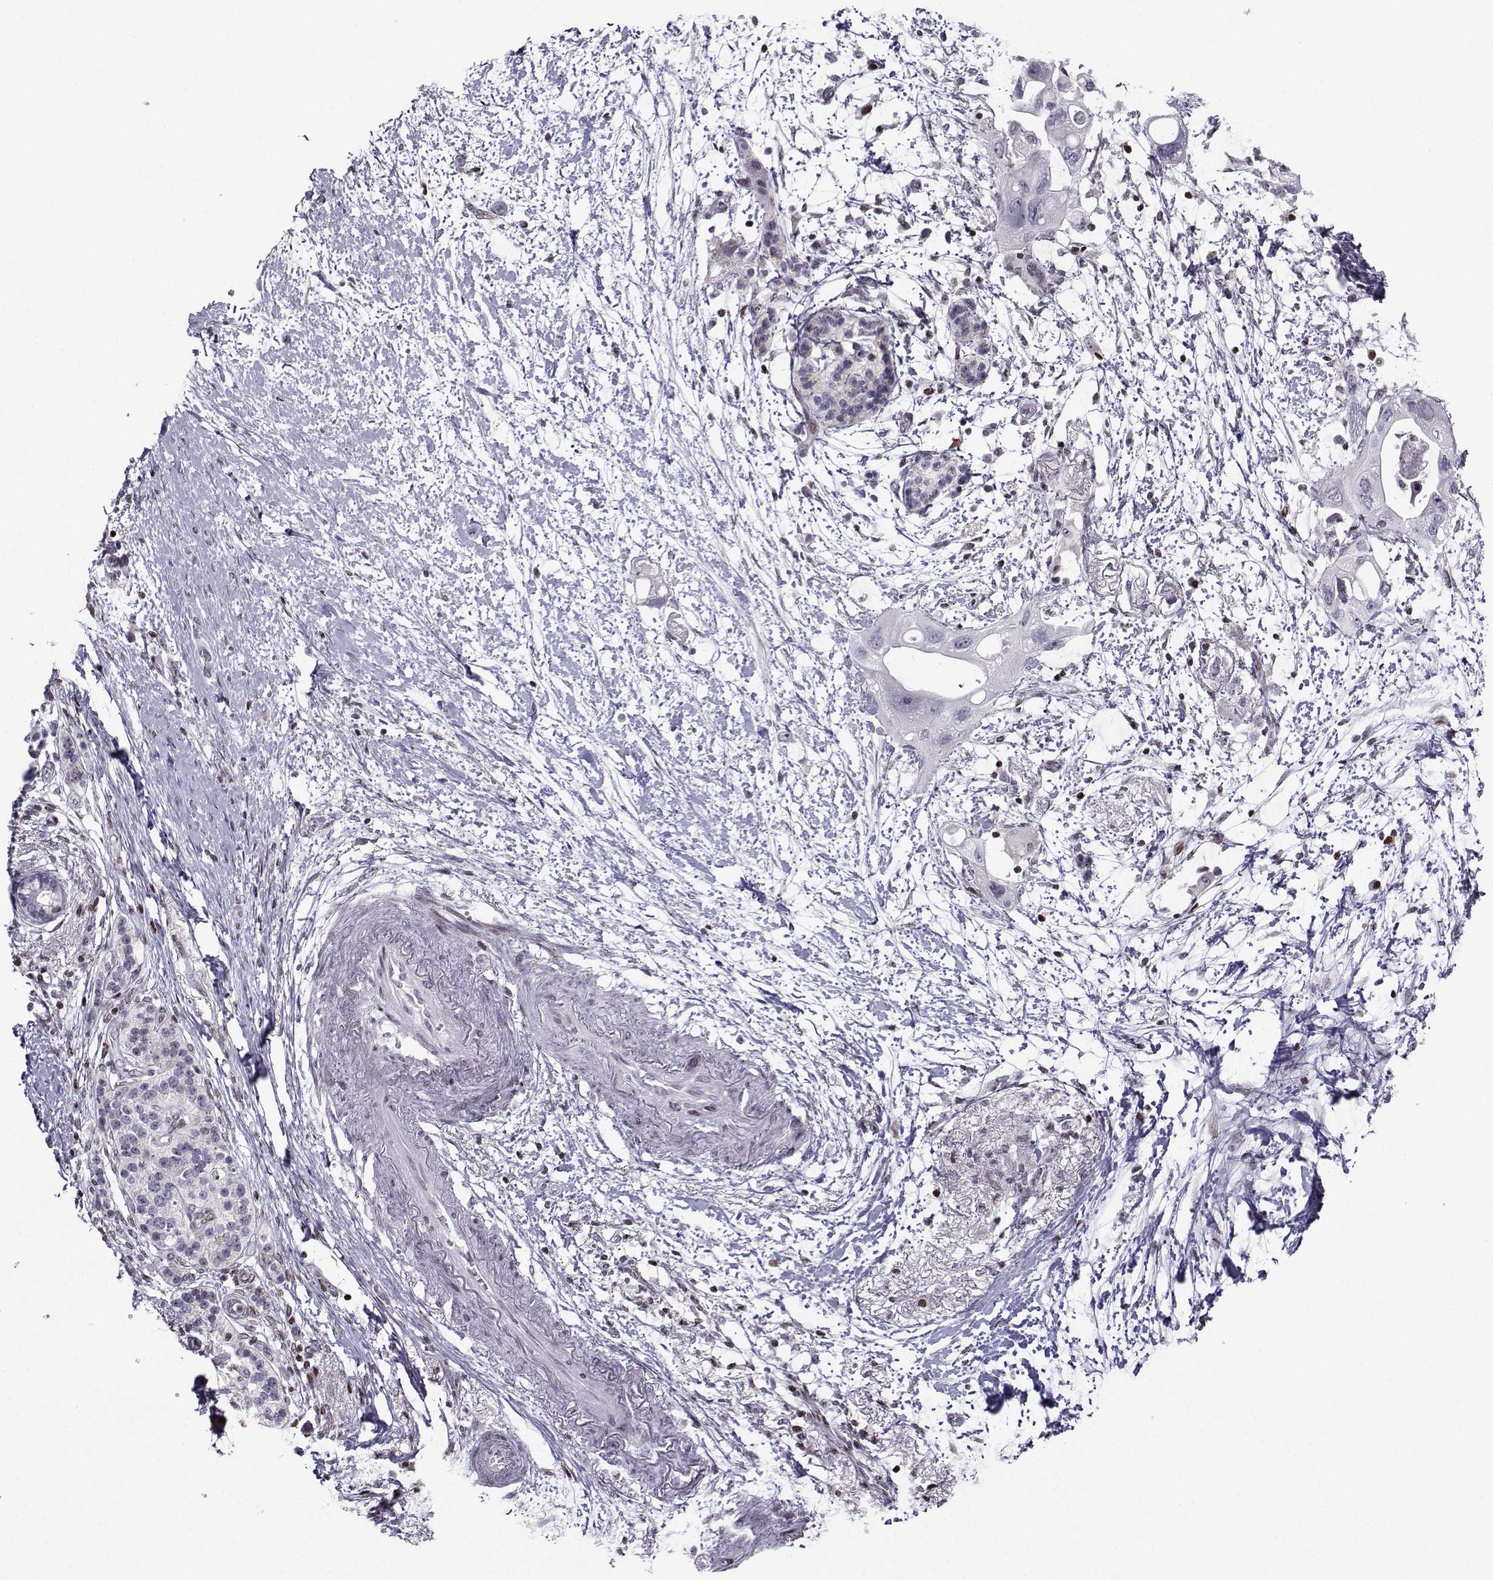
{"staining": {"intensity": "negative", "quantity": "none", "location": "none"}, "tissue": "pancreatic cancer", "cell_type": "Tumor cells", "image_type": "cancer", "snomed": [{"axis": "morphology", "description": "Adenocarcinoma, NOS"}, {"axis": "topography", "description": "Pancreas"}], "caption": "This is a photomicrograph of immunohistochemistry (IHC) staining of pancreatic cancer, which shows no staining in tumor cells.", "gene": "ZNF19", "patient": {"sex": "female", "age": 72}}